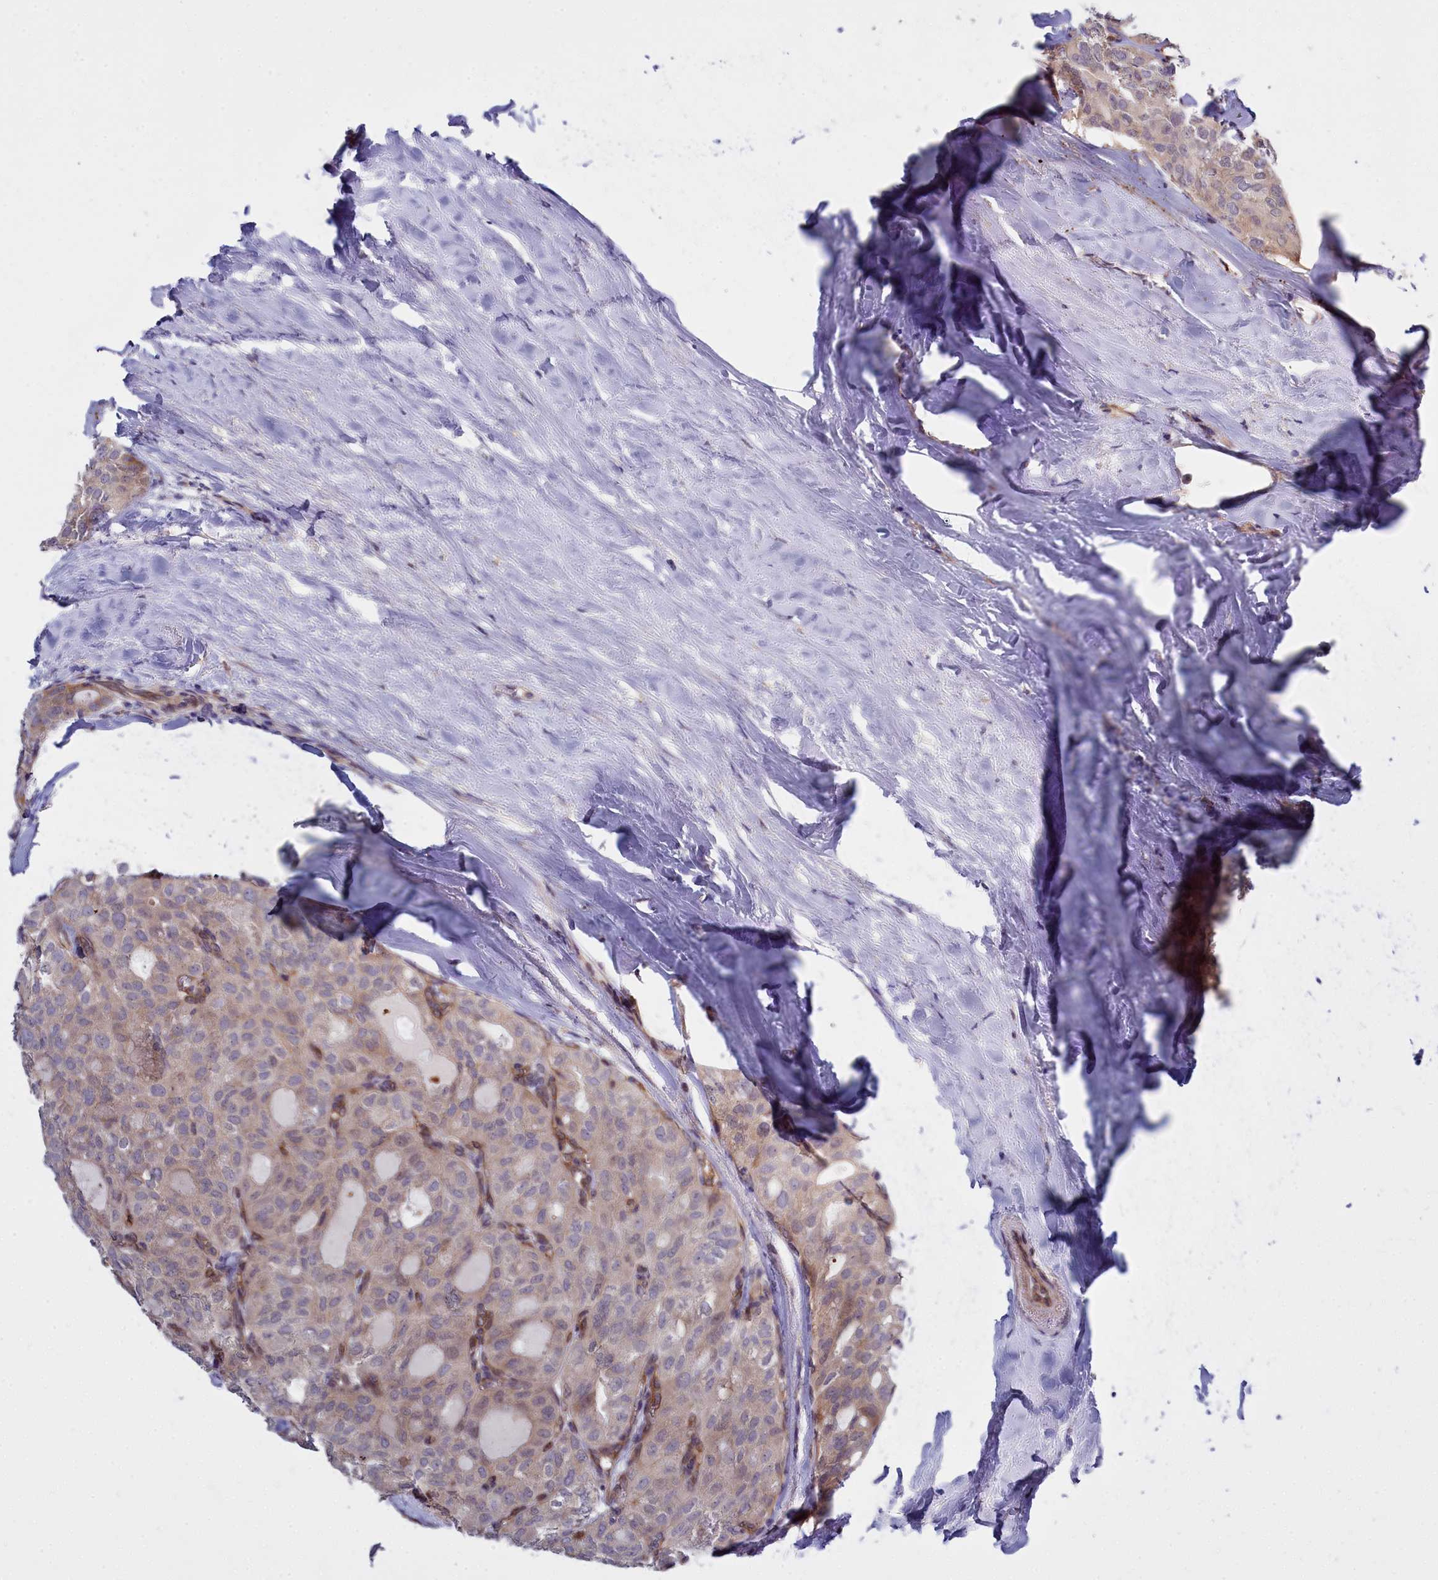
{"staining": {"intensity": "moderate", "quantity": "<25%", "location": "cytoplasmic/membranous"}, "tissue": "thyroid cancer", "cell_type": "Tumor cells", "image_type": "cancer", "snomed": [{"axis": "morphology", "description": "Follicular adenoma carcinoma, NOS"}, {"axis": "topography", "description": "Thyroid gland"}], "caption": "The histopathology image shows a brown stain indicating the presence of a protein in the cytoplasmic/membranous of tumor cells in thyroid cancer (follicular adenoma carcinoma).", "gene": "RAPGEF4", "patient": {"sex": "male", "age": 75}}